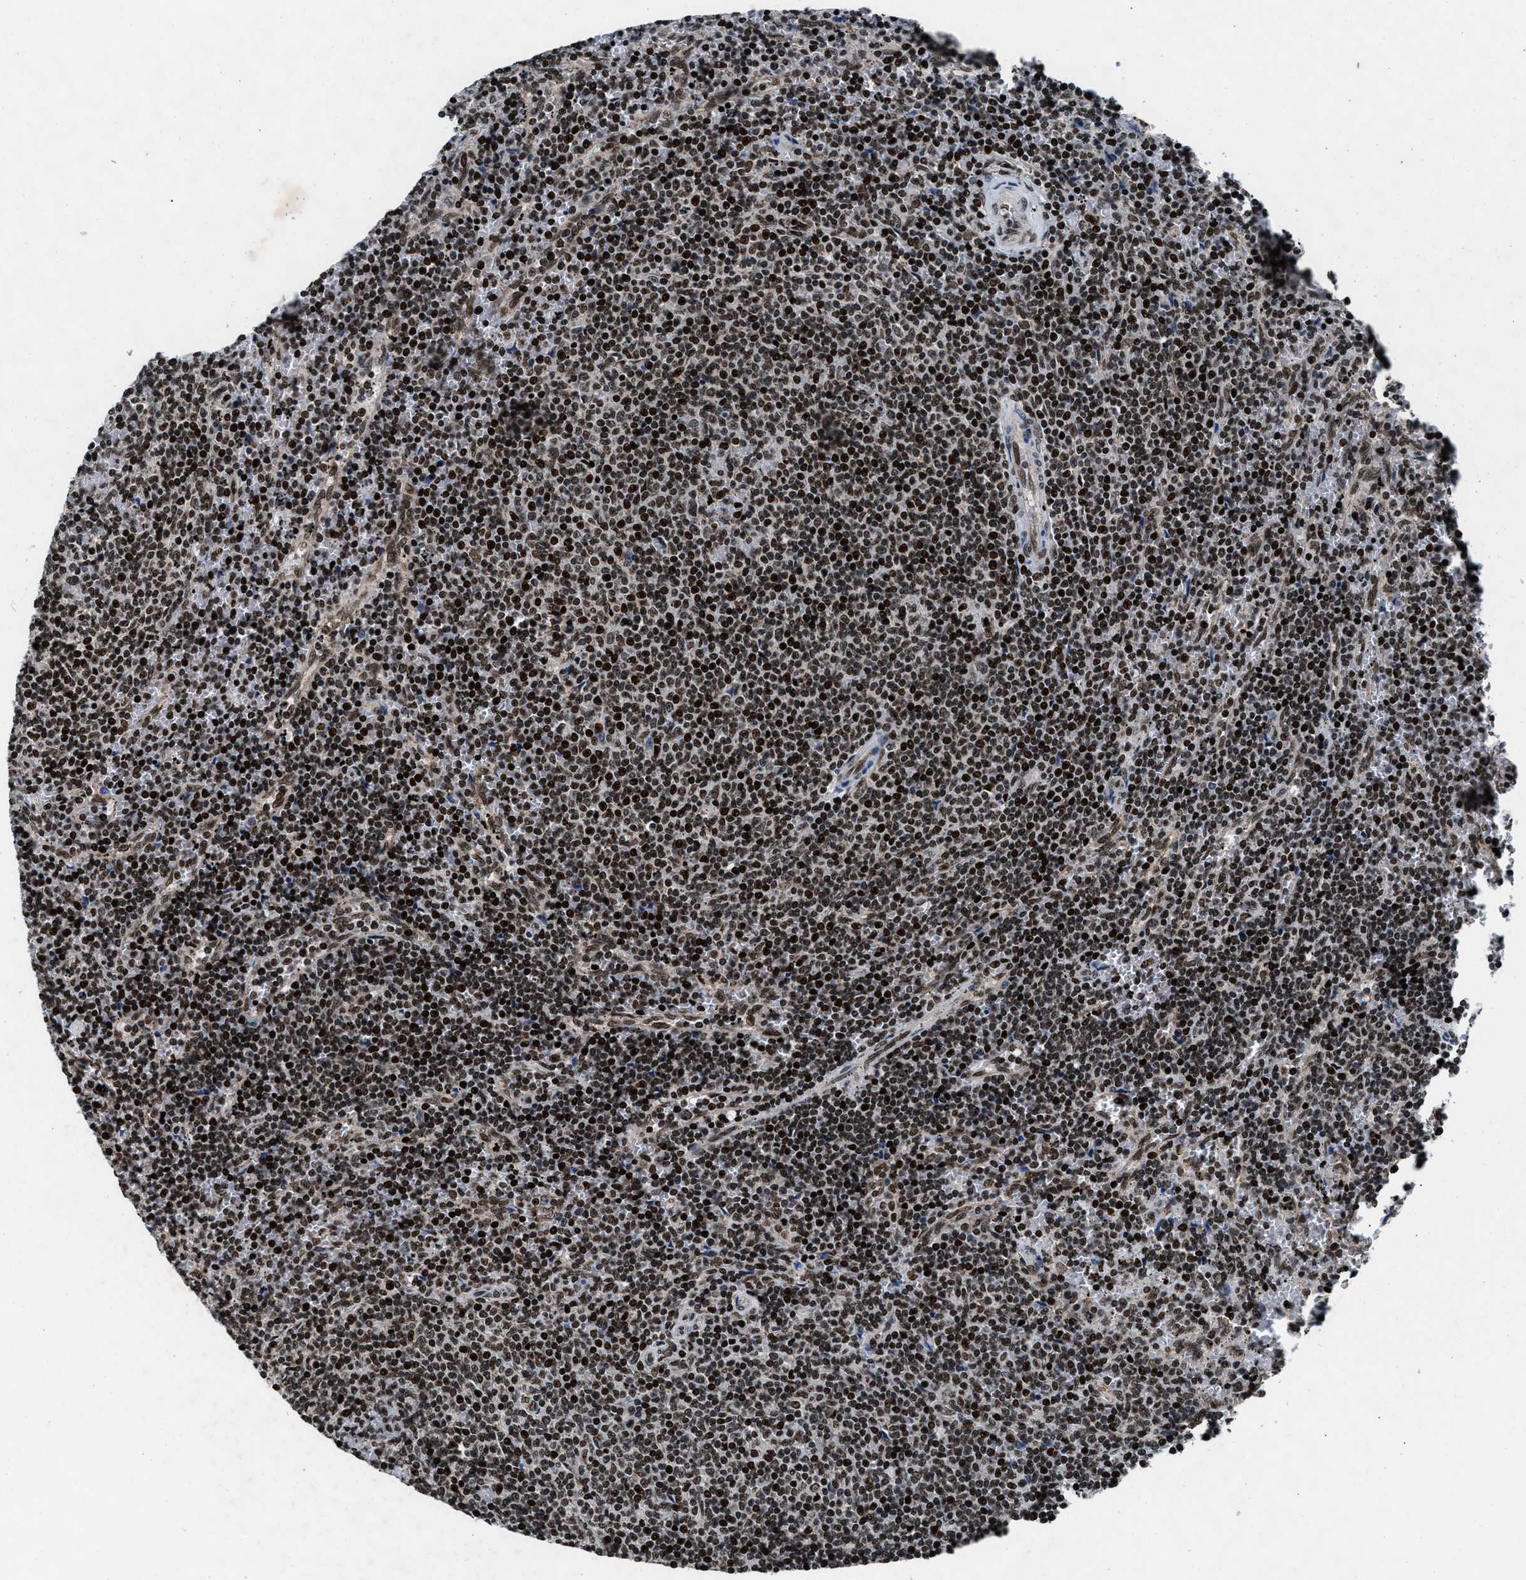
{"staining": {"intensity": "strong", "quantity": ">75%", "location": "nuclear"}, "tissue": "lymphoma", "cell_type": "Tumor cells", "image_type": "cancer", "snomed": [{"axis": "morphology", "description": "Malignant lymphoma, non-Hodgkin's type, Low grade"}, {"axis": "topography", "description": "Spleen"}], "caption": "Brown immunohistochemical staining in human low-grade malignant lymphoma, non-Hodgkin's type displays strong nuclear positivity in approximately >75% of tumor cells. Using DAB (brown) and hematoxylin (blue) stains, captured at high magnification using brightfield microscopy.", "gene": "PRRC2B", "patient": {"sex": "female", "age": 50}}